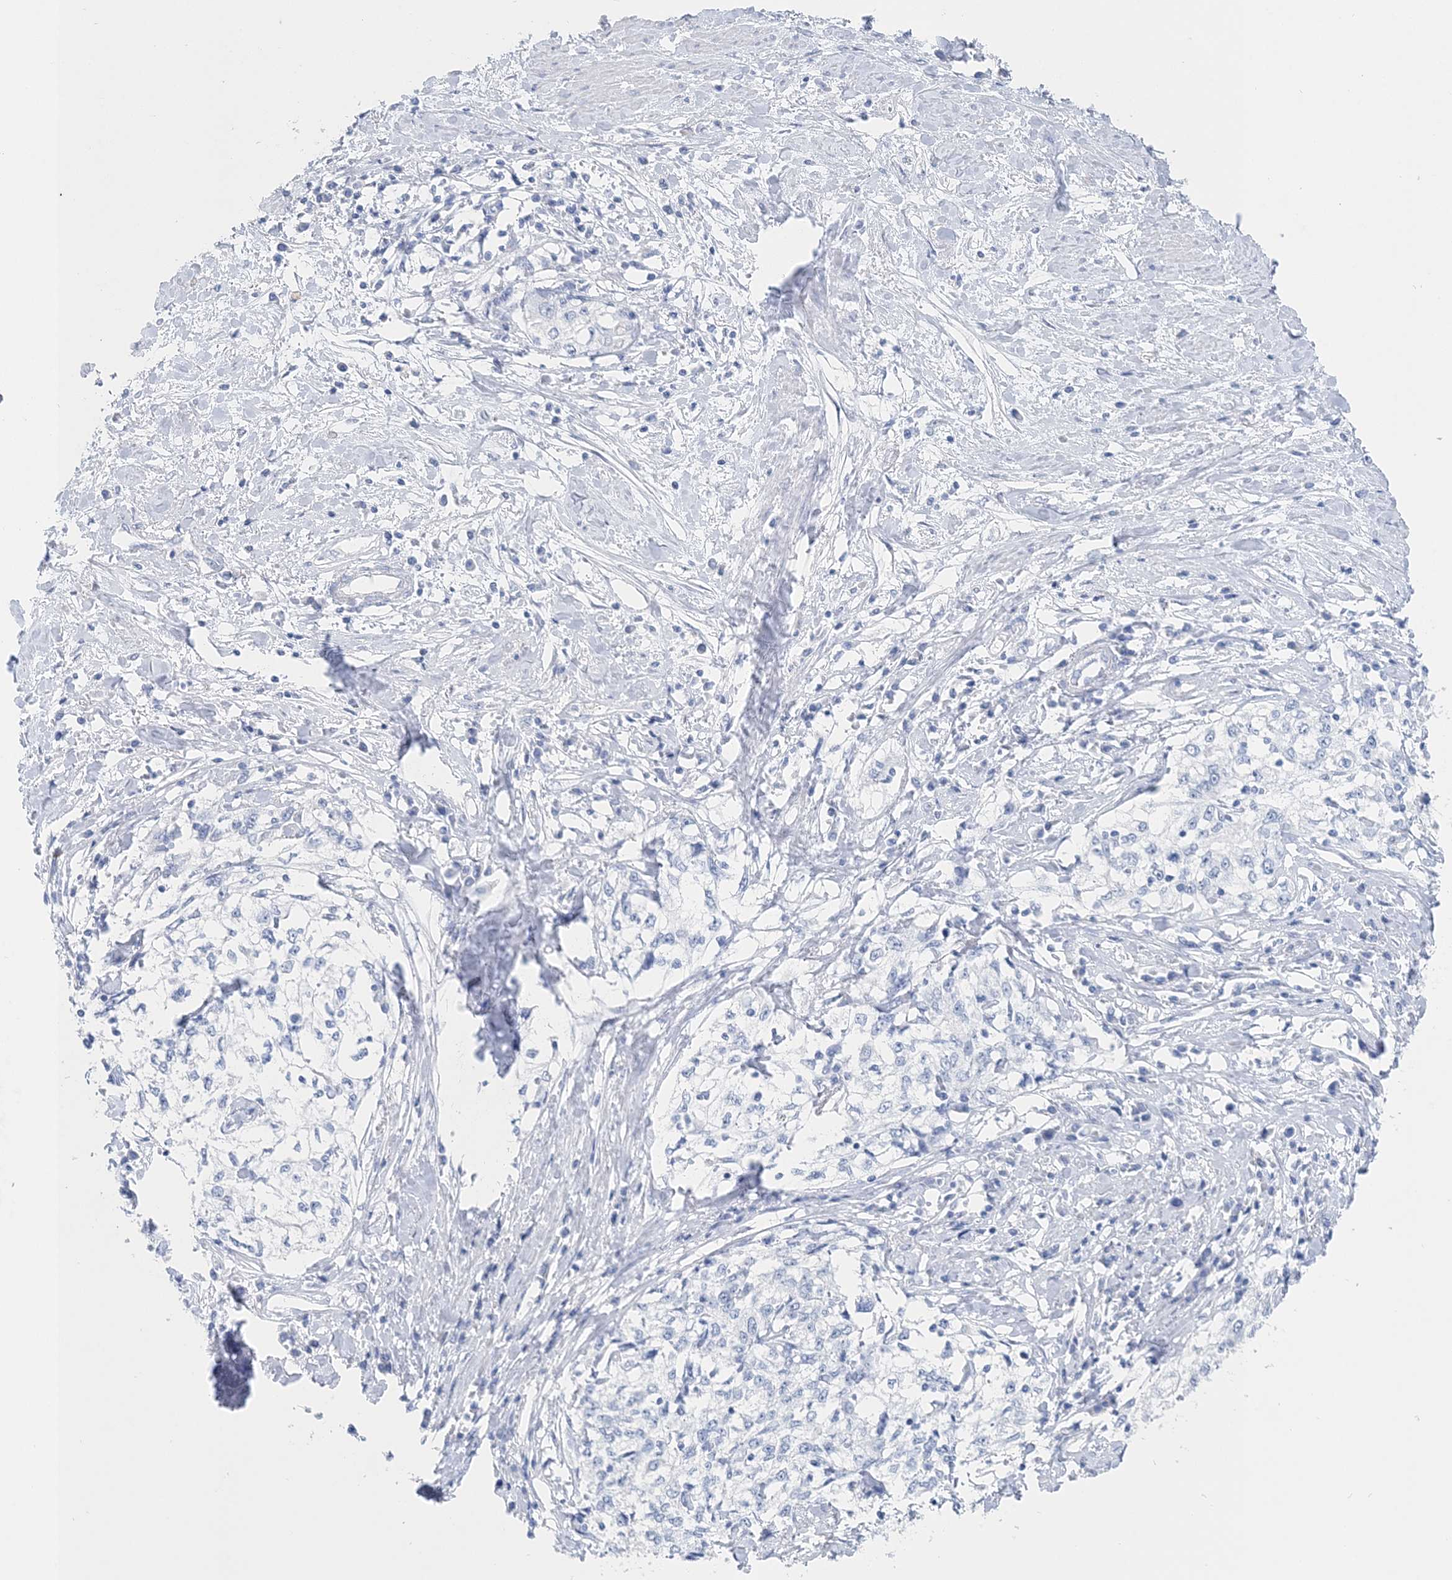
{"staining": {"intensity": "negative", "quantity": "none", "location": "none"}, "tissue": "cervical cancer", "cell_type": "Tumor cells", "image_type": "cancer", "snomed": [{"axis": "morphology", "description": "Squamous cell carcinoma, NOS"}, {"axis": "topography", "description": "Cervix"}], "caption": "Tumor cells show no significant protein positivity in cervical squamous cell carcinoma.", "gene": "TSPYL6", "patient": {"sex": "female", "age": 57}}